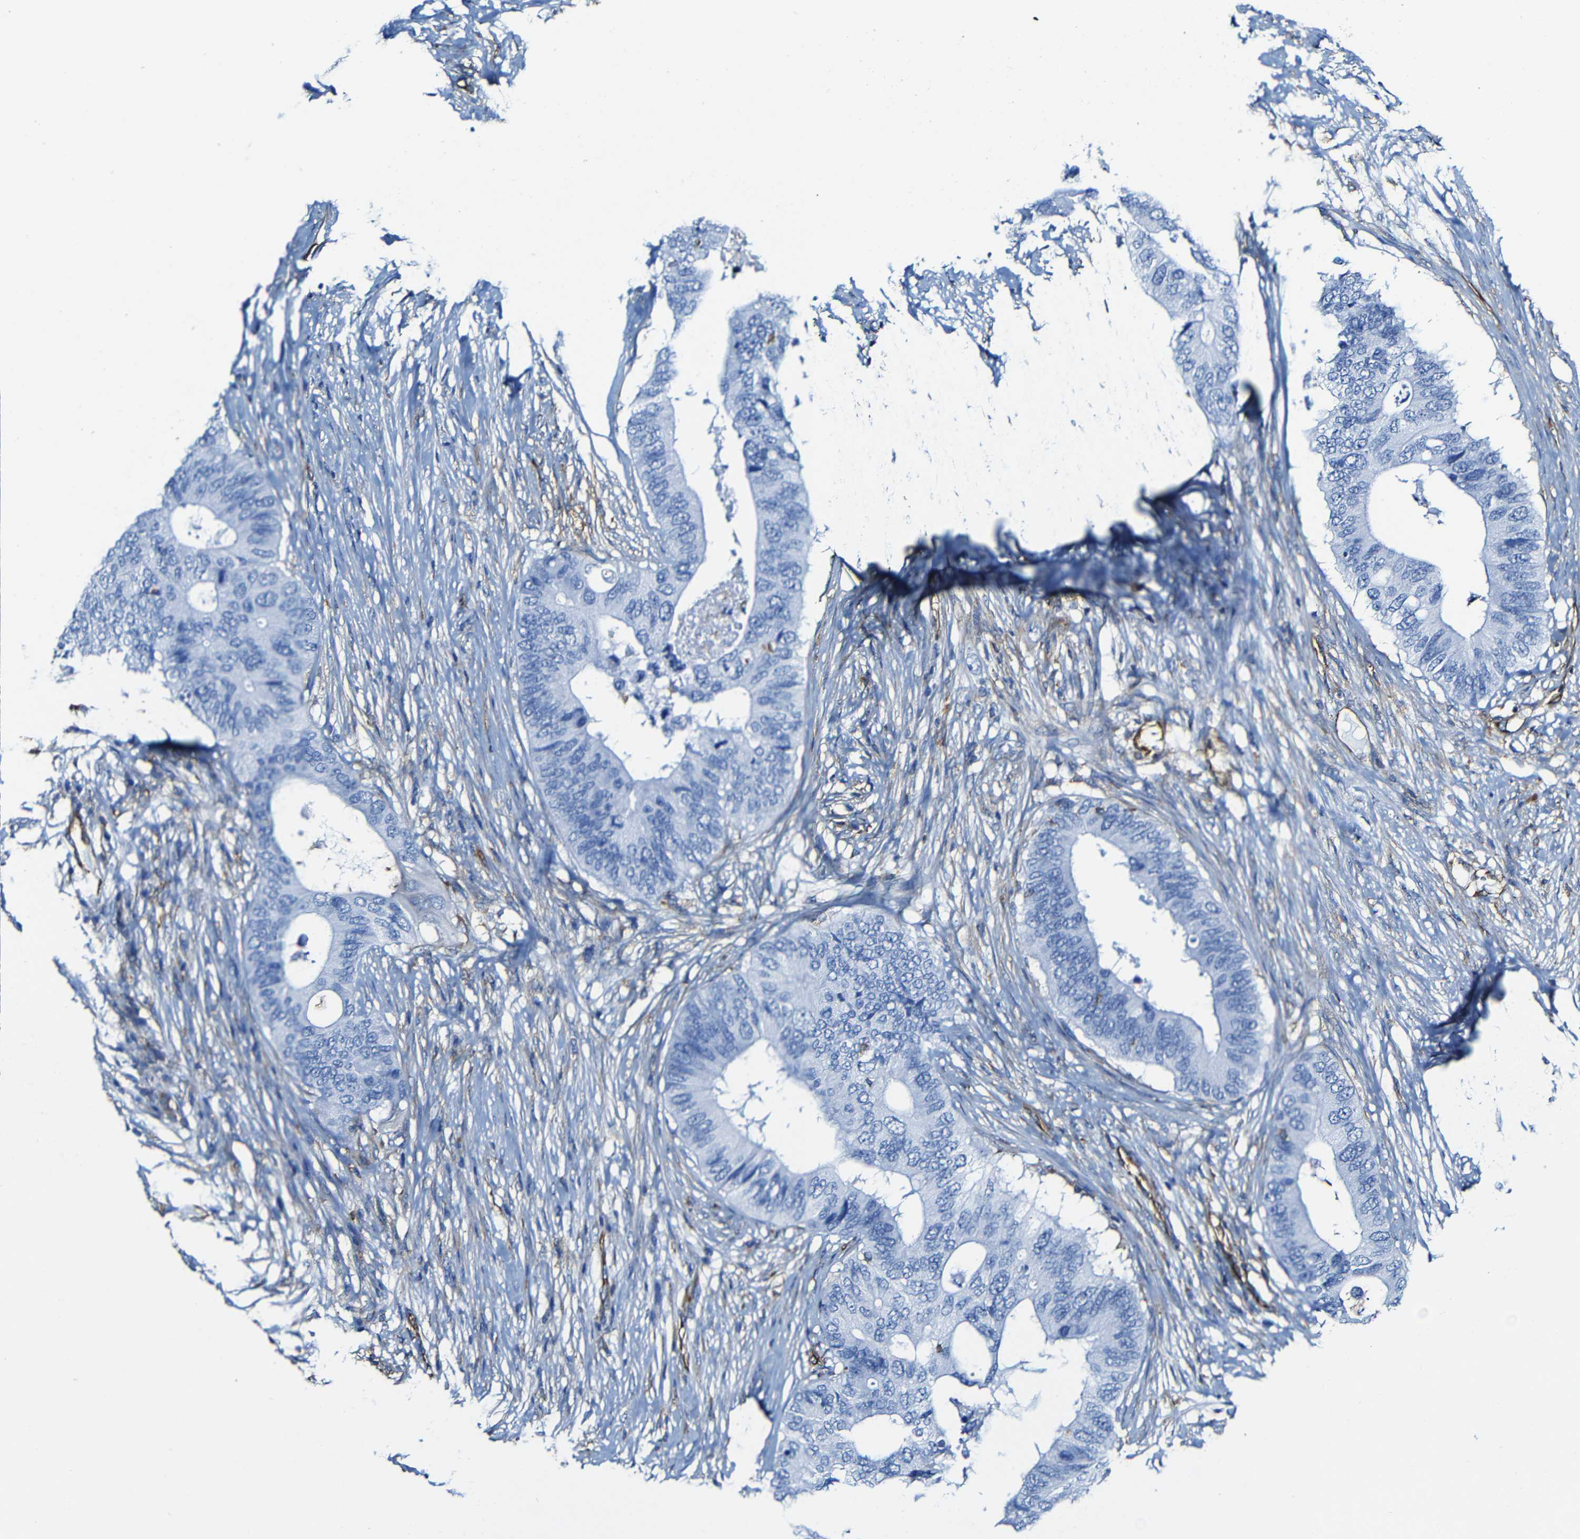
{"staining": {"intensity": "negative", "quantity": "none", "location": "none"}, "tissue": "colorectal cancer", "cell_type": "Tumor cells", "image_type": "cancer", "snomed": [{"axis": "morphology", "description": "Adenocarcinoma, NOS"}, {"axis": "topography", "description": "Colon"}], "caption": "Immunohistochemical staining of colorectal adenocarcinoma demonstrates no significant positivity in tumor cells.", "gene": "MSN", "patient": {"sex": "male", "age": 71}}